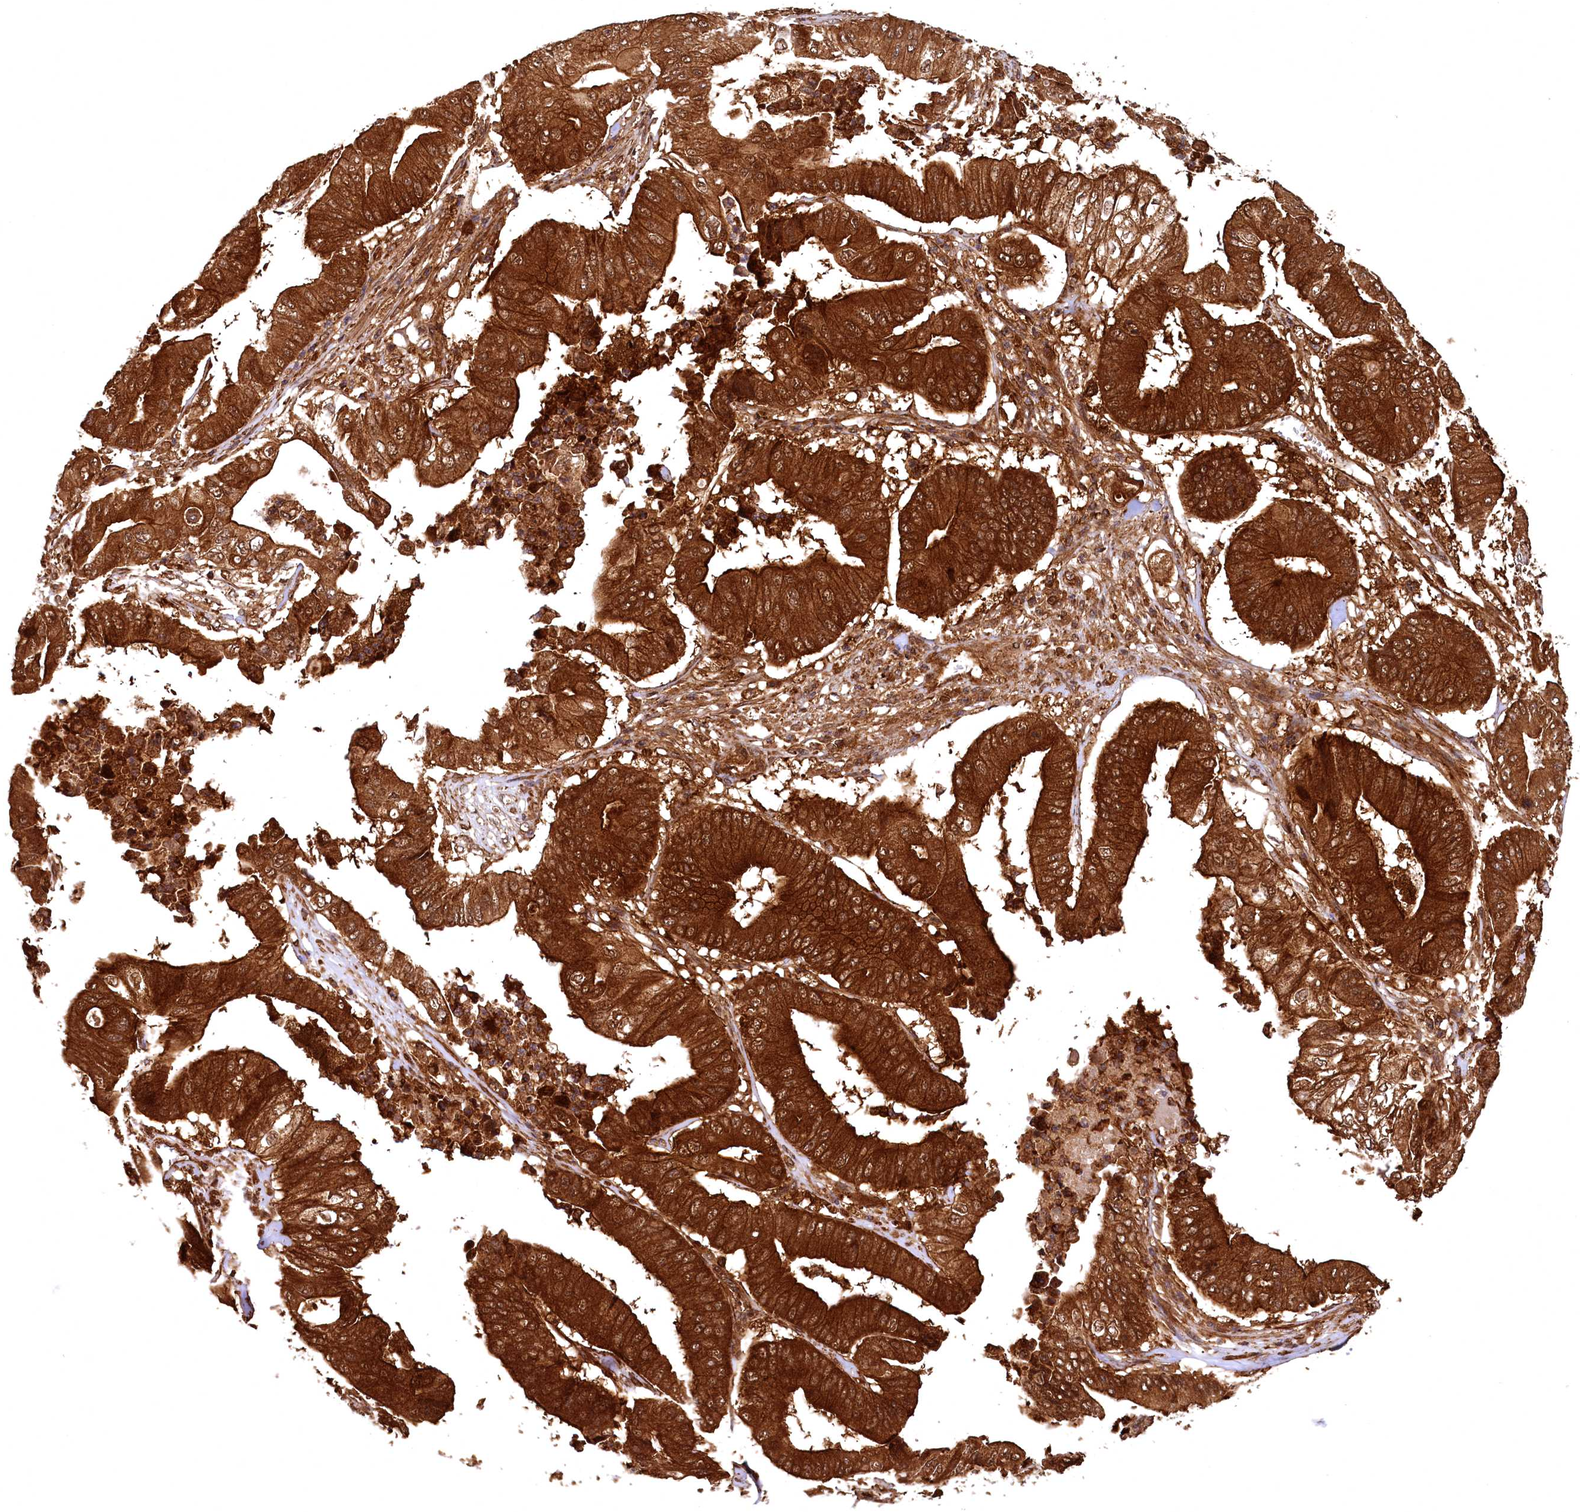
{"staining": {"intensity": "strong", "quantity": ">75%", "location": "cytoplasmic/membranous"}, "tissue": "pancreatic cancer", "cell_type": "Tumor cells", "image_type": "cancer", "snomed": [{"axis": "morphology", "description": "Adenocarcinoma, NOS"}, {"axis": "topography", "description": "Pancreas"}], "caption": "A brown stain labels strong cytoplasmic/membranous expression of a protein in human pancreatic cancer tumor cells.", "gene": "STUB1", "patient": {"sex": "female", "age": 77}}